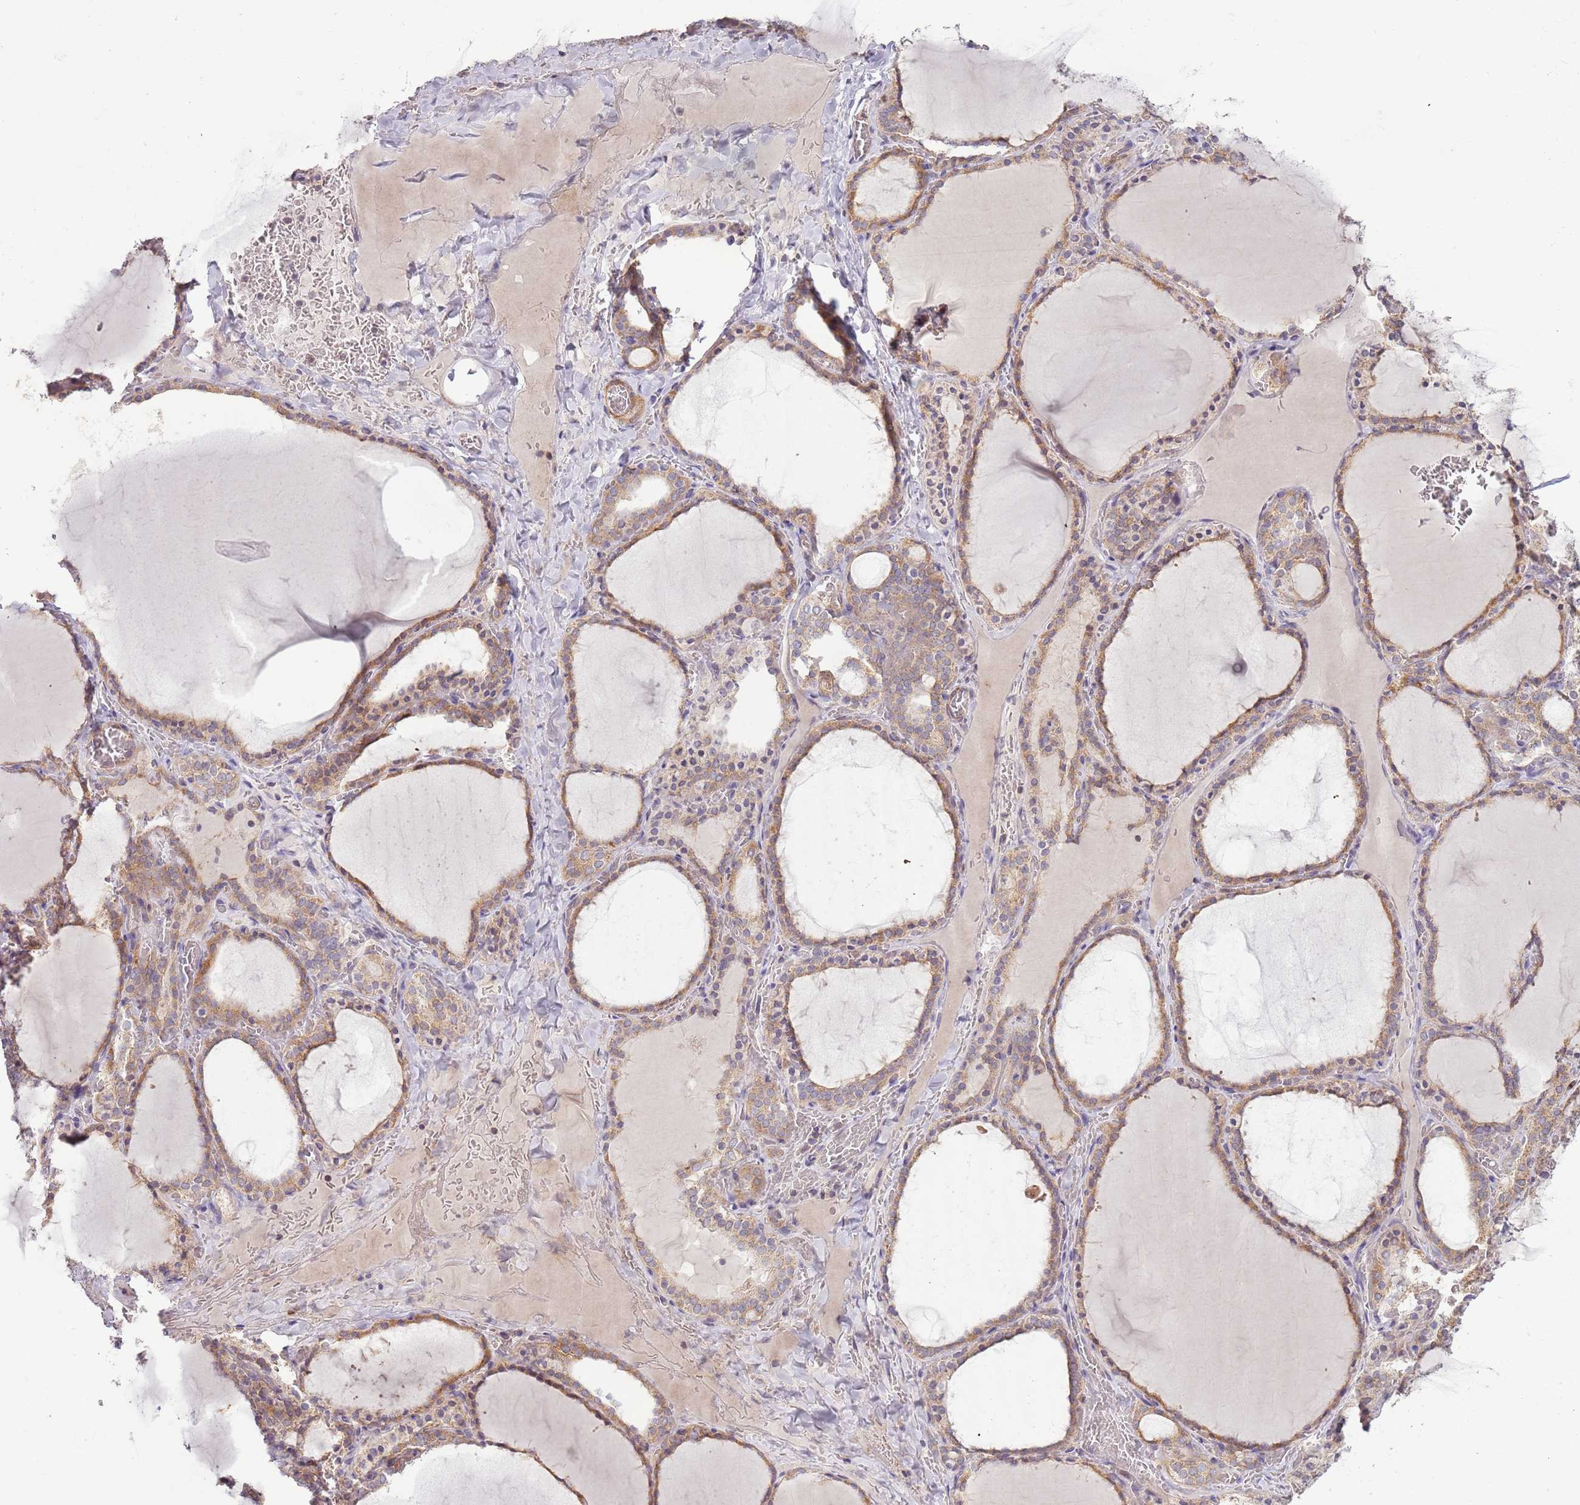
{"staining": {"intensity": "moderate", "quantity": ">75%", "location": "cytoplasmic/membranous"}, "tissue": "thyroid gland", "cell_type": "Glandular cells", "image_type": "normal", "snomed": [{"axis": "morphology", "description": "Normal tissue, NOS"}, {"axis": "topography", "description": "Thyroid gland"}], "caption": "The immunohistochemical stain shows moderate cytoplasmic/membranous staining in glandular cells of normal thyroid gland. The protein of interest is shown in brown color, while the nuclei are stained blue.", "gene": "DTD2", "patient": {"sex": "female", "age": 39}}